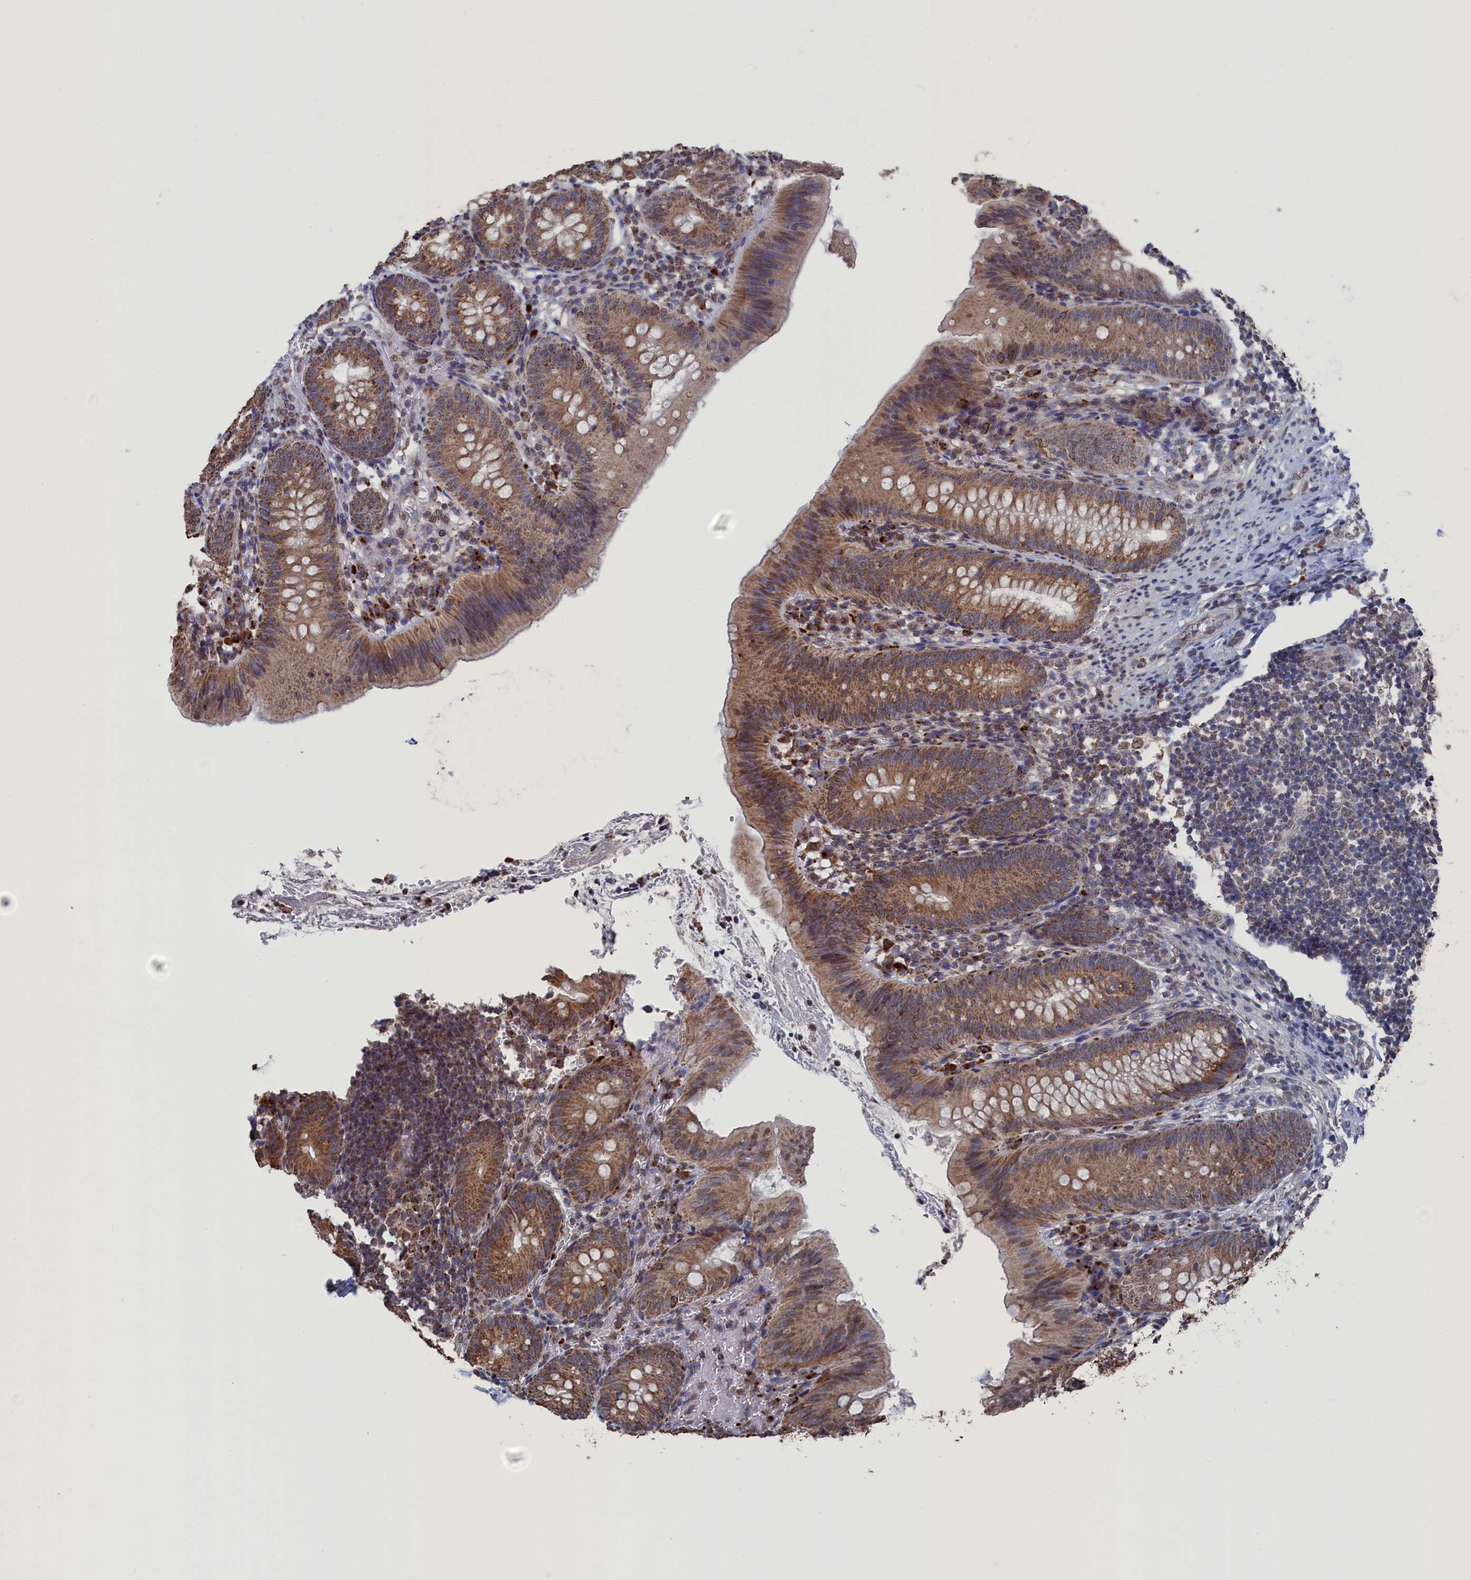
{"staining": {"intensity": "moderate", "quantity": ">75%", "location": "cytoplasmic/membranous"}, "tissue": "appendix", "cell_type": "Glandular cells", "image_type": "normal", "snomed": [{"axis": "morphology", "description": "Normal tissue, NOS"}, {"axis": "topography", "description": "Appendix"}], "caption": "Glandular cells display medium levels of moderate cytoplasmic/membranous staining in about >75% of cells in normal appendix.", "gene": "SMG9", "patient": {"sex": "male", "age": 1}}